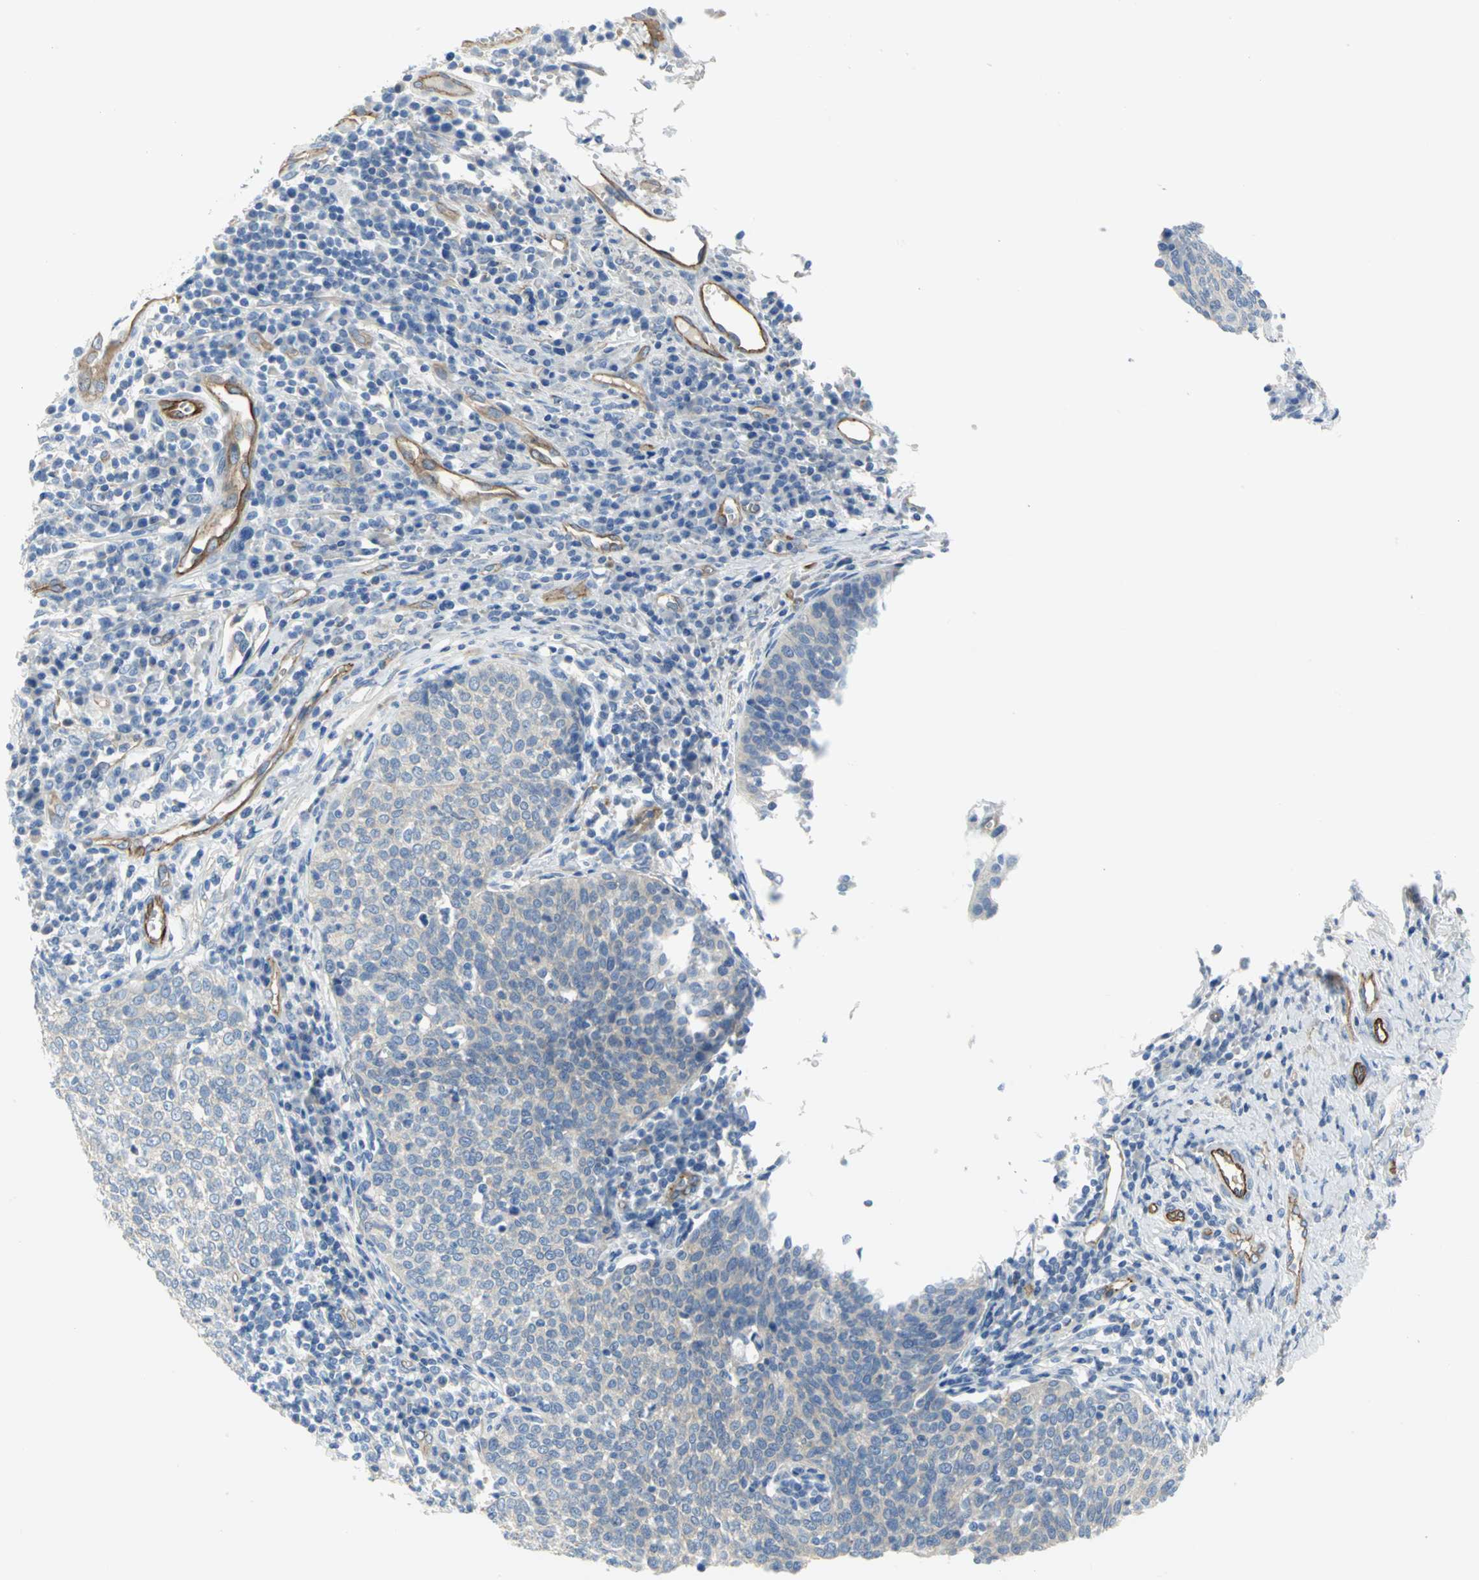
{"staining": {"intensity": "weak", "quantity": "25%-75%", "location": "cytoplasmic/membranous"}, "tissue": "cervical cancer", "cell_type": "Tumor cells", "image_type": "cancer", "snomed": [{"axis": "morphology", "description": "Squamous cell carcinoma, NOS"}, {"axis": "topography", "description": "Cervix"}], "caption": "Protein expression by immunohistochemistry demonstrates weak cytoplasmic/membranous positivity in approximately 25%-75% of tumor cells in squamous cell carcinoma (cervical).", "gene": "FLNB", "patient": {"sex": "female", "age": 40}}